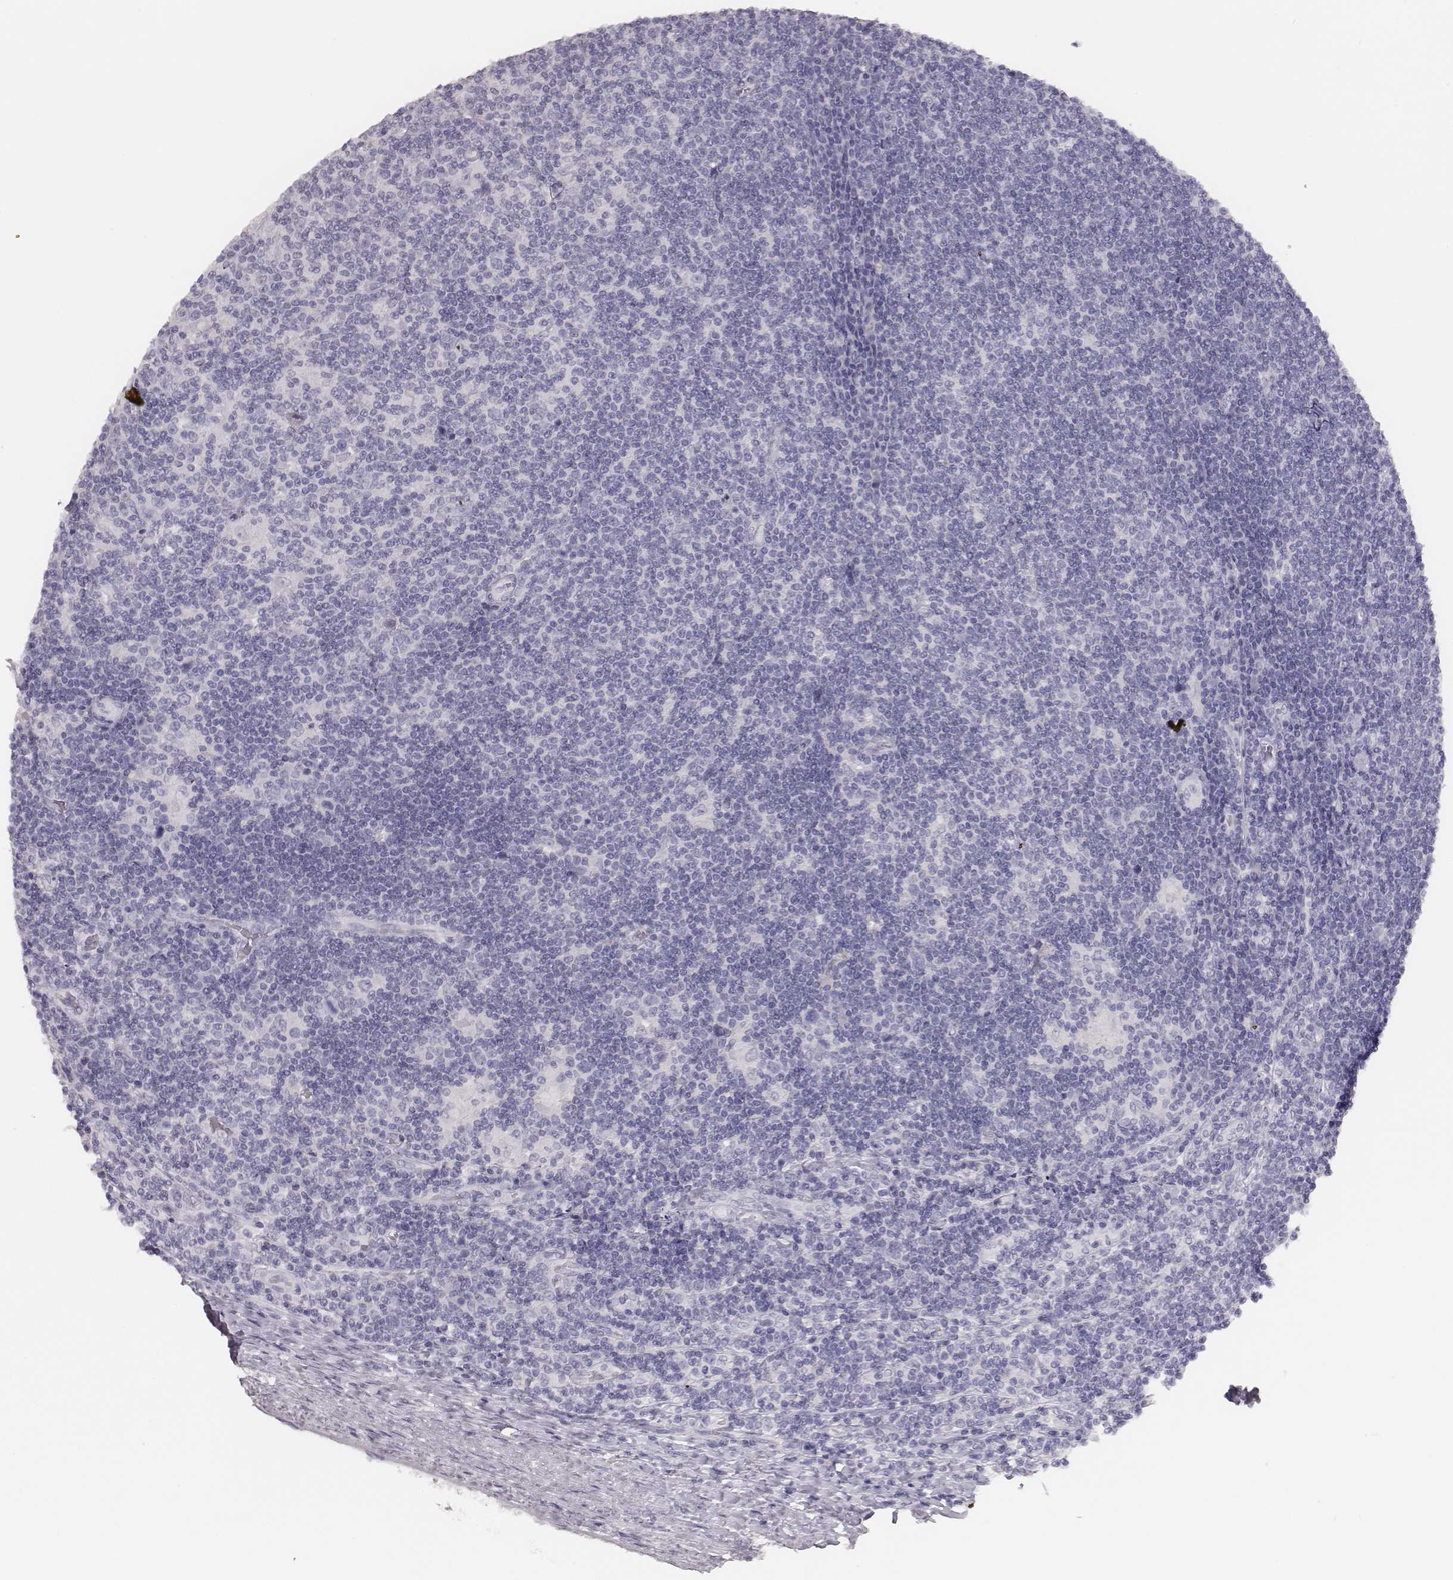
{"staining": {"intensity": "negative", "quantity": "none", "location": "none"}, "tissue": "lymphoma", "cell_type": "Tumor cells", "image_type": "cancer", "snomed": [{"axis": "morphology", "description": "Hodgkin's disease, NOS"}, {"axis": "topography", "description": "Lymph node"}], "caption": "There is no significant positivity in tumor cells of lymphoma.", "gene": "MYH6", "patient": {"sex": "male", "age": 40}}